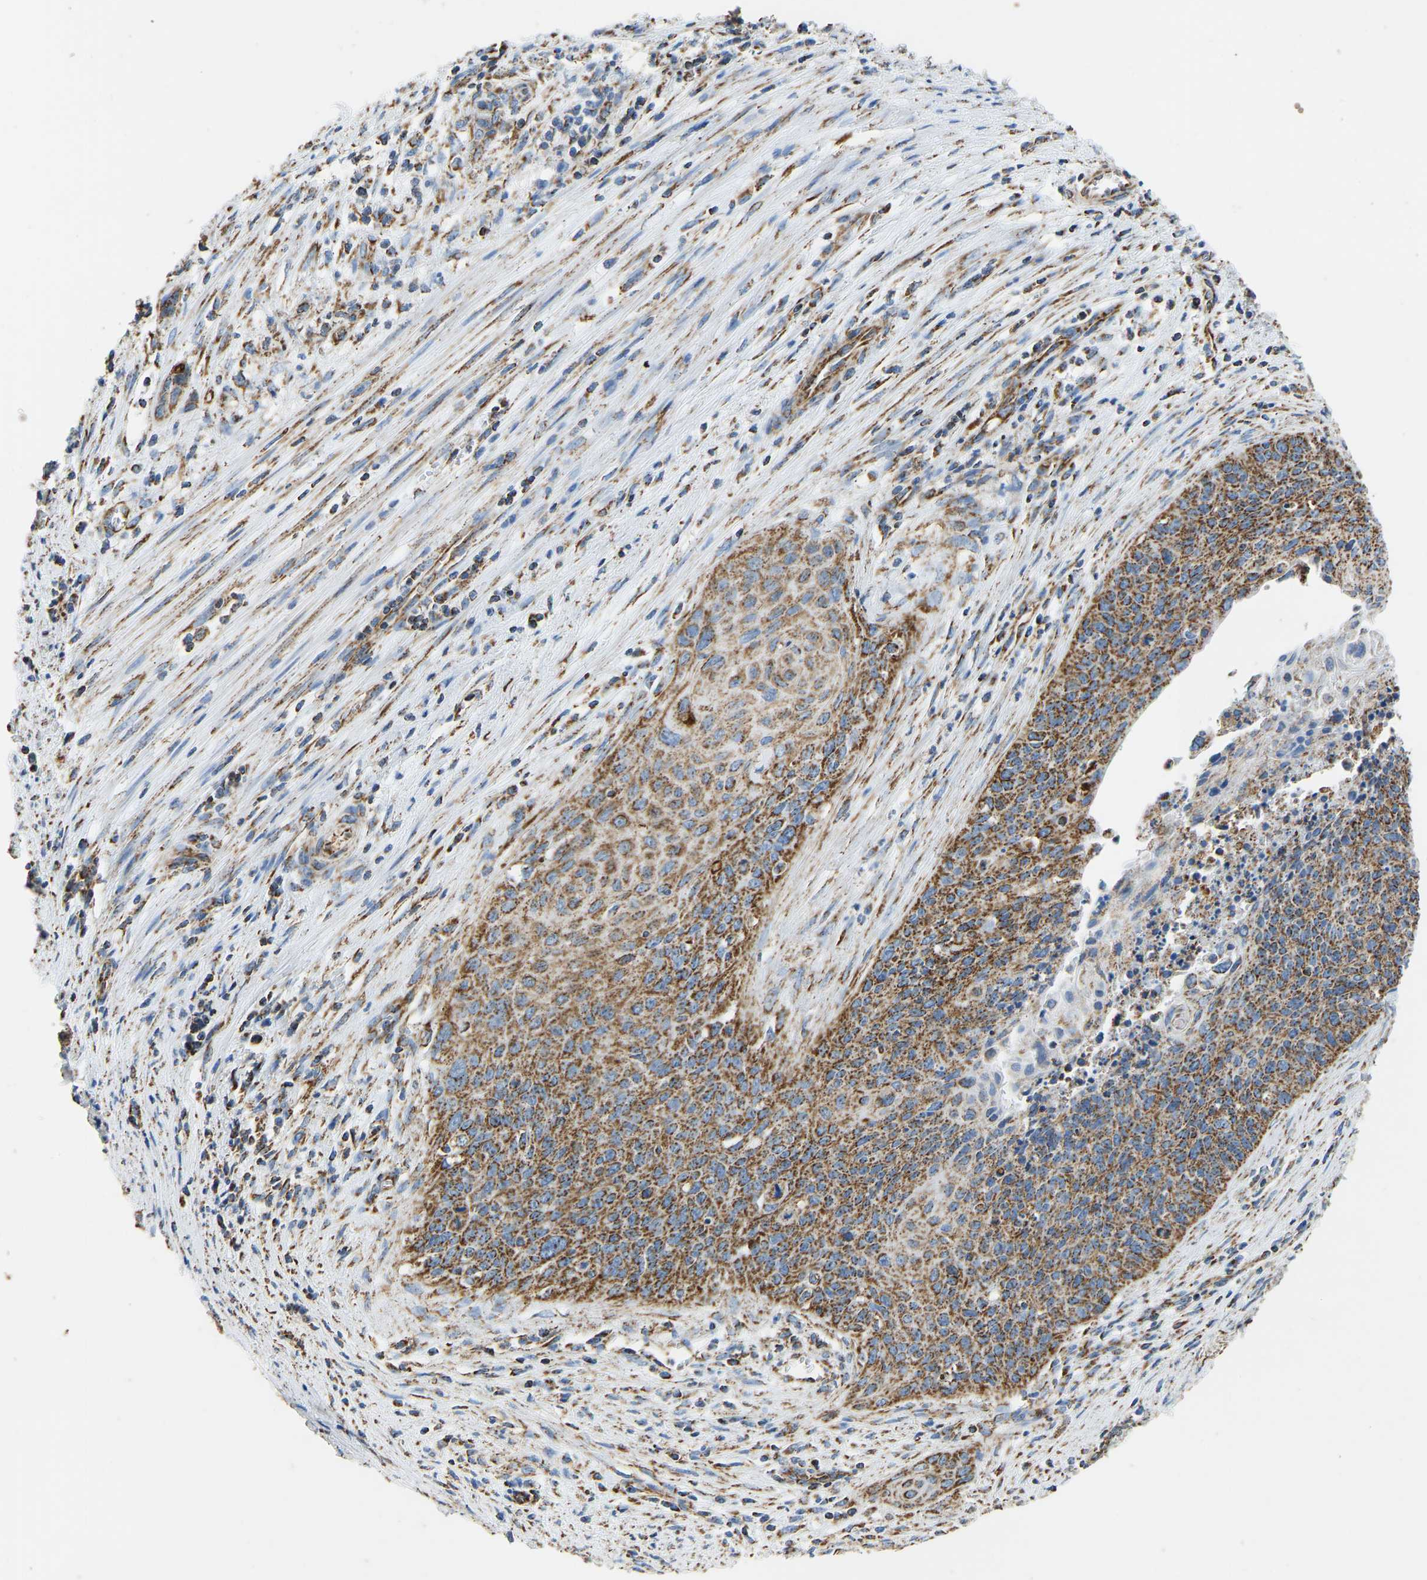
{"staining": {"intensity": "moderate", "quantity": ">75%", "location": "cytoplasmic/membranous"}, "tissue": "cervical cancer", "cell_type": "Tumor cells", "image_type": "cancer", "snomed": [{"axis": "morphology", "description": "Squamous cell carcinoma, NOS"}, {"axis": "topography", "description": "Cervix"}], "caption": "Tumor cells exhibit medium levels of moderate cytoplasmic/membranous expression in approximately >75% of cells in squamous cell carcinoma (cervical).", "gene": "IRX6", "patient": {"sex": "female", "age": 55}}